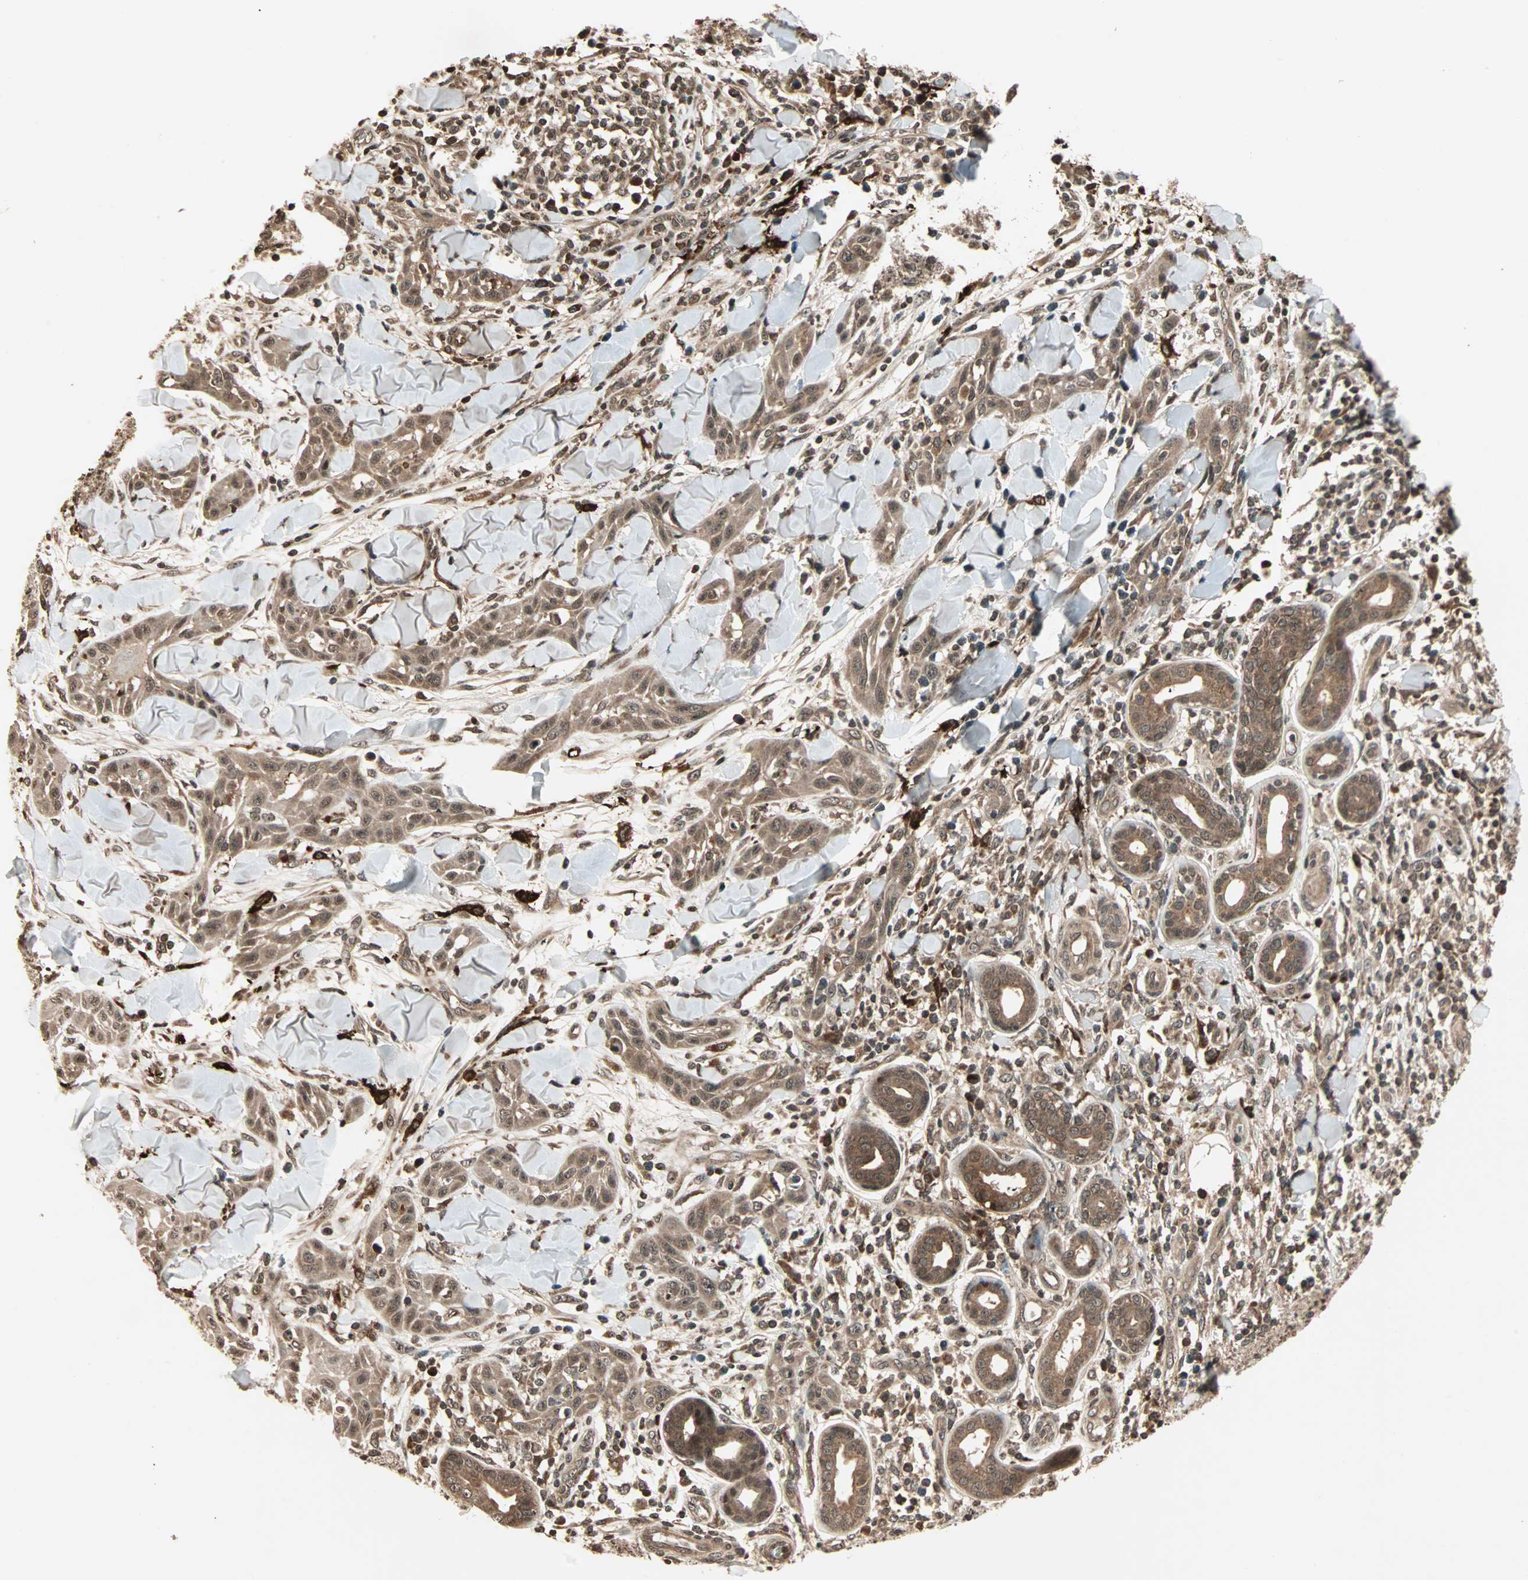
{"staining": {"intensity": "moderate", "quantity": ">75%", "location": "cytoplasmic/membranous,nuclear"}, "tissue": "skin cancer", "cell_type": "Tumor cells", "image_type": "cancer", "snomed": [{"axis": "morphology", "description": "Squamous cell carcinoma, NOS"}, {"axis": "topography", "description": "Skin"}], "caption": "This micrograph exhibits skin cancer stained with immunohistochemistry (IHC) to label a protein in brown. The cytoplasmic/membranous and nuclear of tumor cells show moderate positivity for the protein. Nuclei are counter-stained blue.", "gene": "RFFL", "patient": {"sex": "male", "age": 24}}